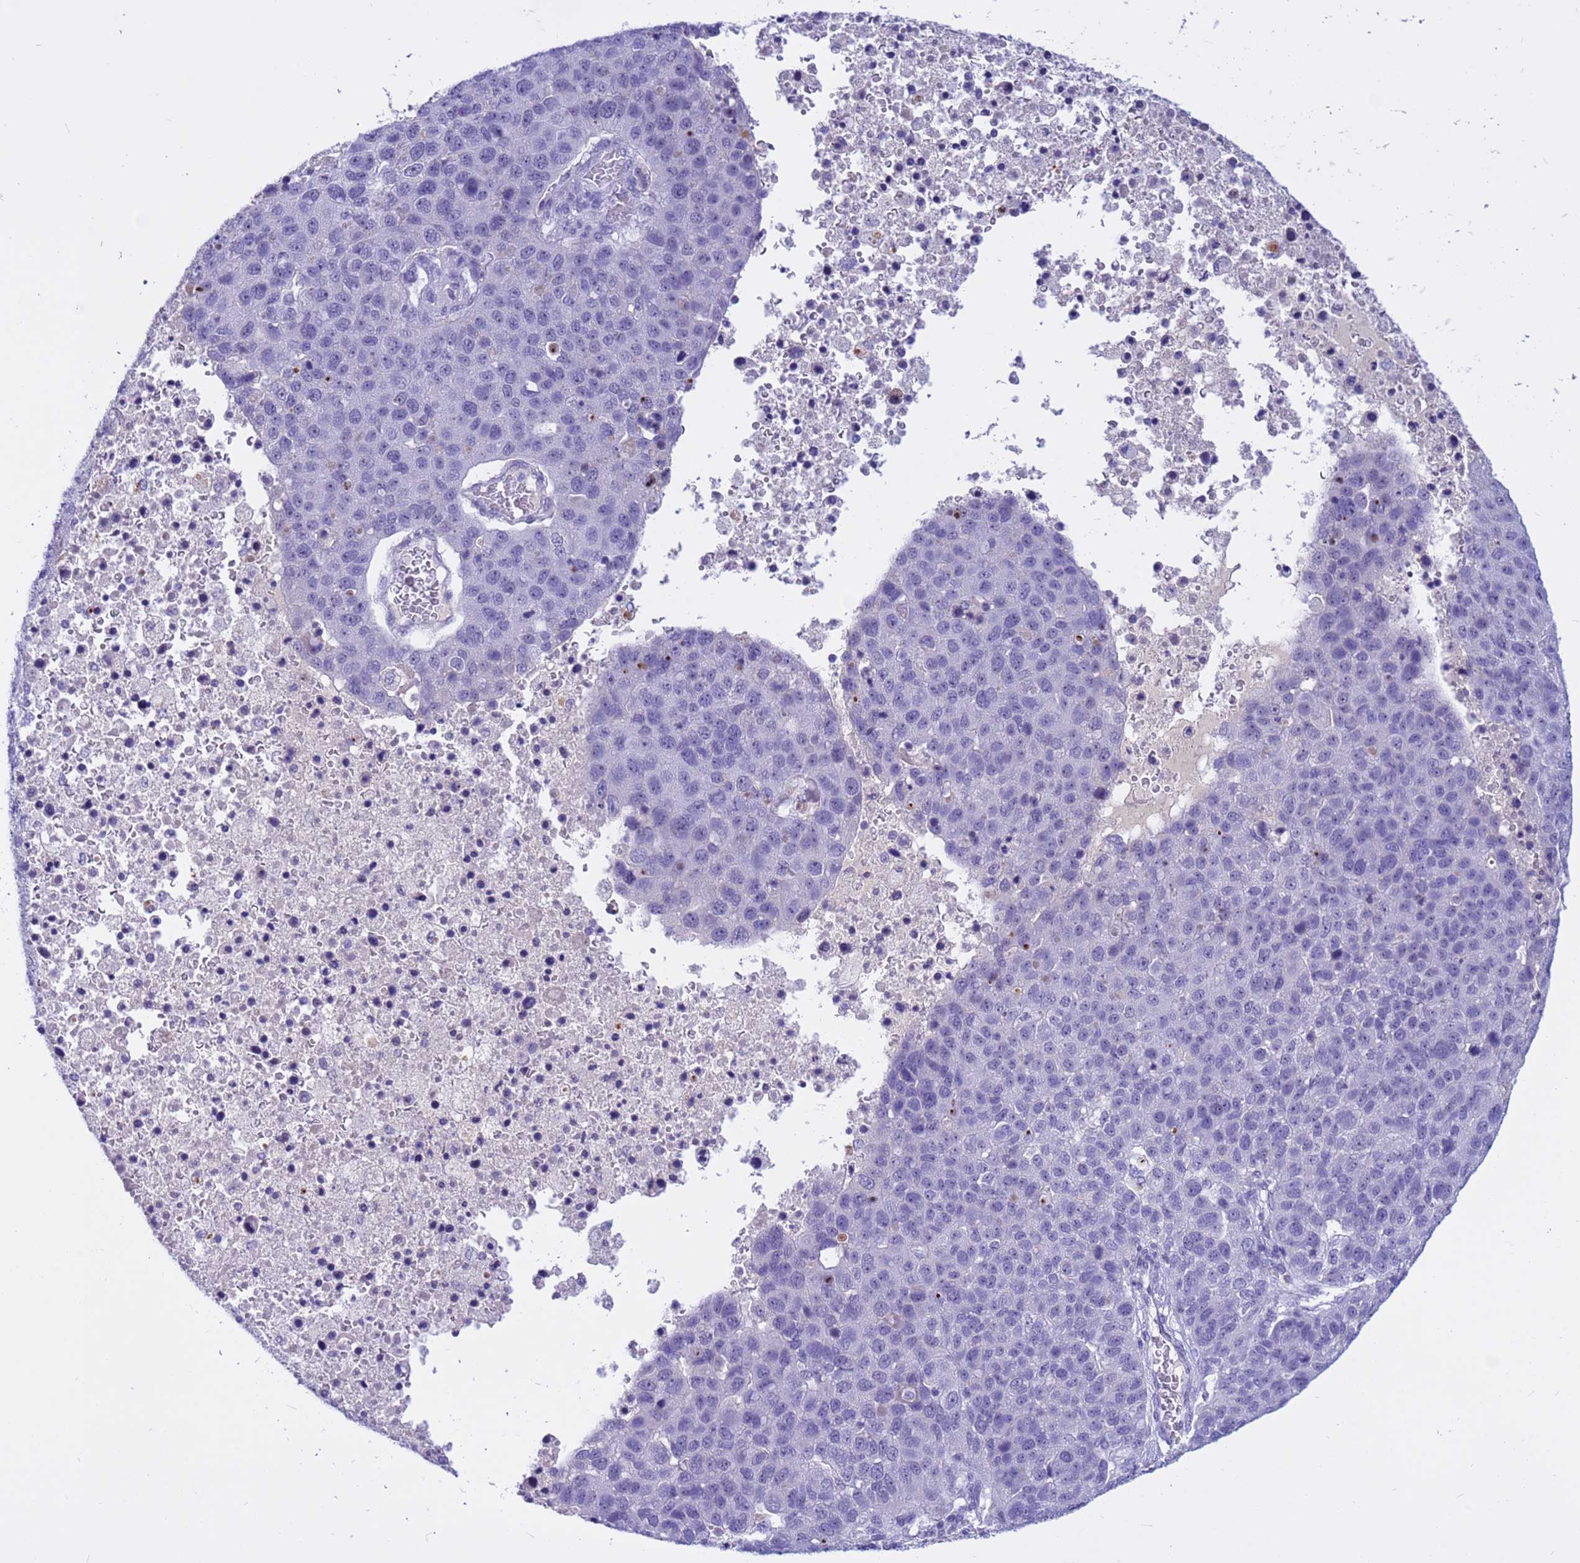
{"staining": {"intensity": "negative", "quantity": "none", "location": "none"}, "tissue": "pancreatic cancer", "cell_type": "Tumor cells", "image_type": "cancer", "snomed": [{"axis": "morphology", "description": "Adenocarcinoma, NOS"}, {"axis": "topography", "description": "Pancreas"}], "caption": "High magnification brightfield microscopy of pancreatic cancer stained with DAB (3,3'-diaminobenzidine) (brown) and counterstained with hematoxylin (blue): tumor cells show no significant staining.", "gene": "DMRTC2", "patient": {"sex": "female", "age": 61}}